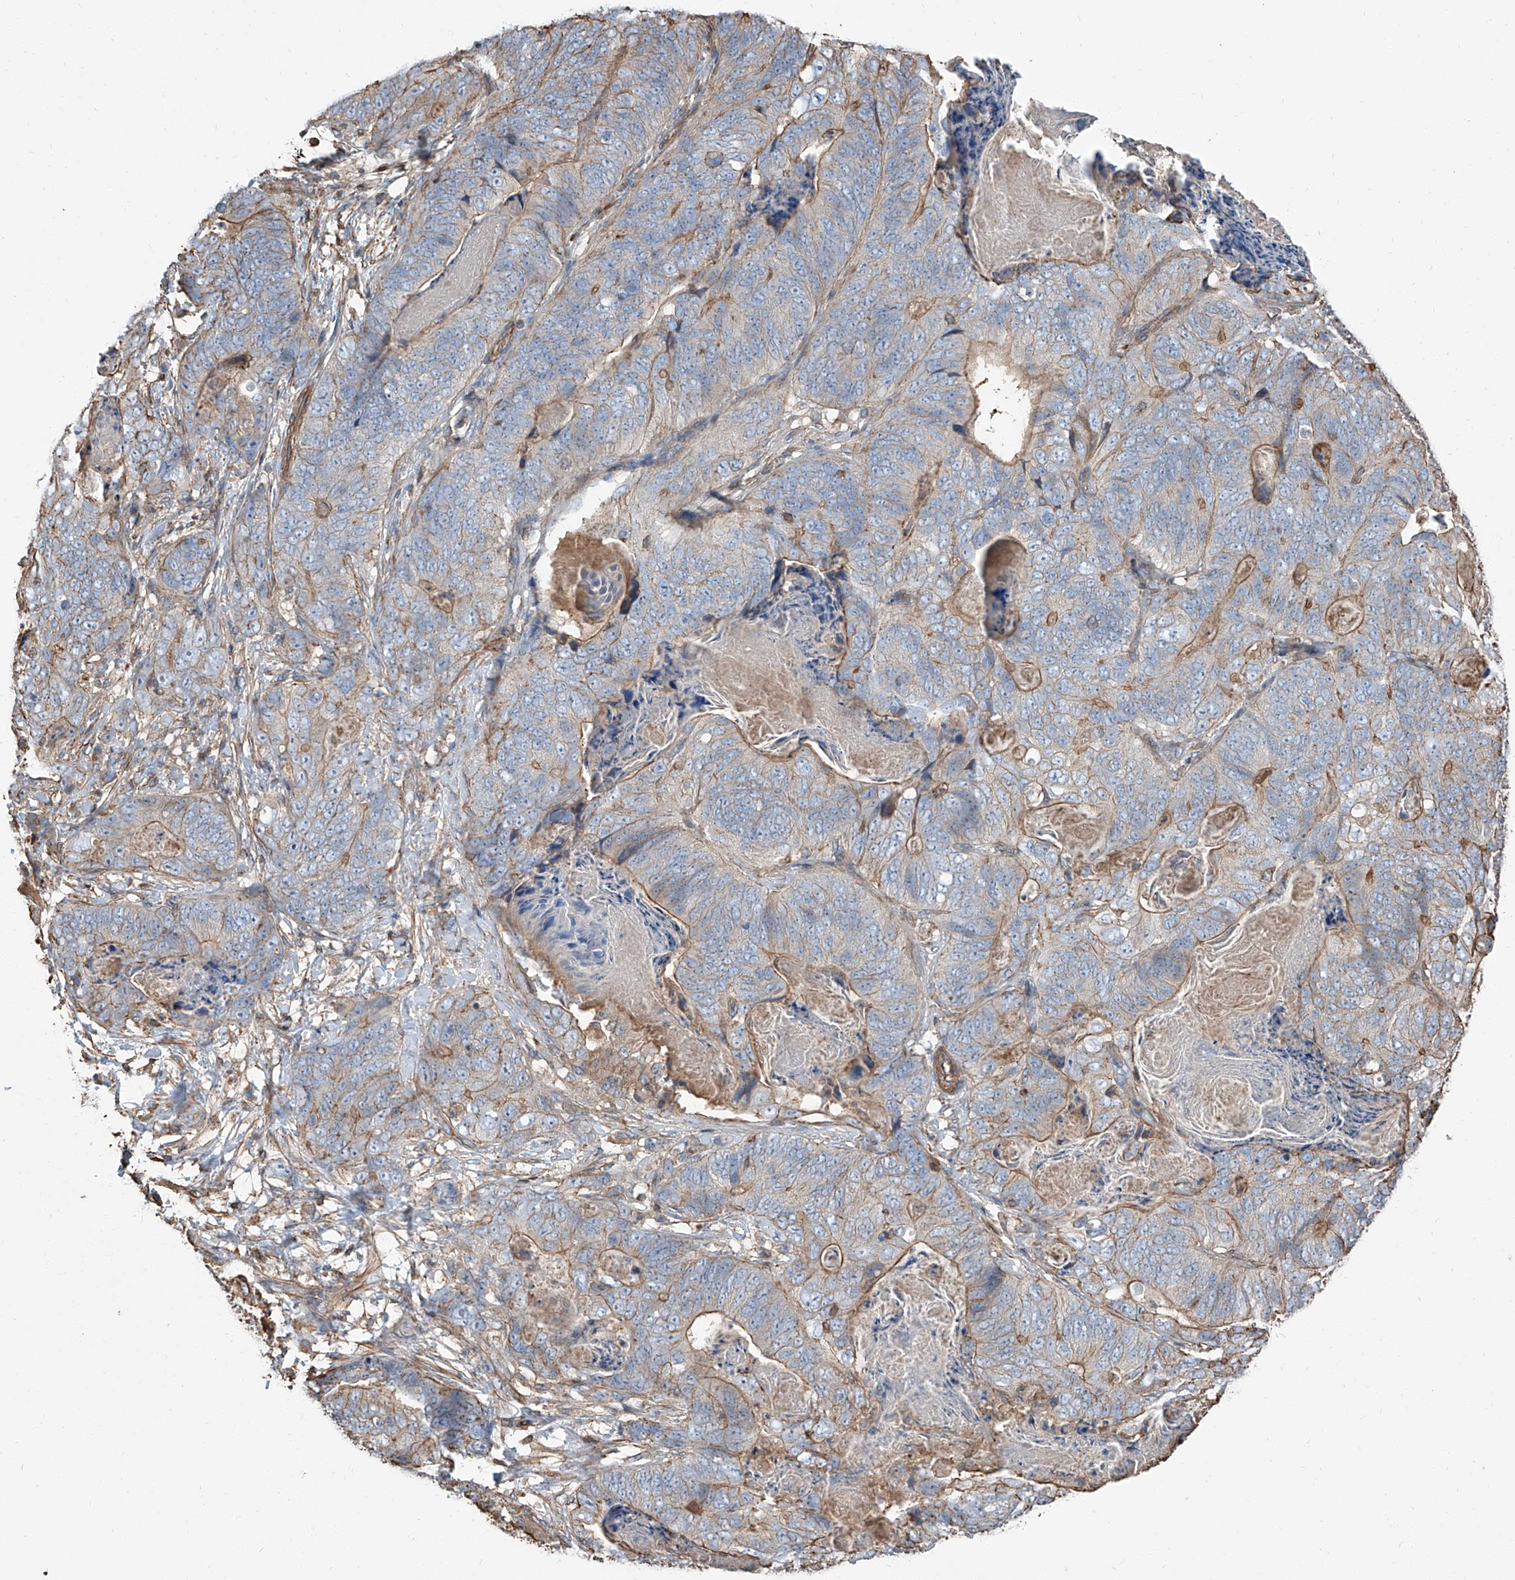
{"staining": {"intensity": "moderate", "quantity": "<25%", "location": "cytoplasmic/membranous"}, "tissue": "stomach cancer", "cell_type": "Tumor cells", "image_type": "cancer", "snomed": [{"axis": "morphology", "description": "Normal tissue, NOS"}, {"axis": "morphology", "description": "Adenocarcinoma, NOS"}, {"axis": "topography", "description": "Stomach"}], "caption": "A high-resolution photomicrograph shows immunohistochemistry staining of stomach cancer, which demonstrates moderate cytoplasmic/membranous positivity in about <25% of tumor cells.", "gene": "PIEZO2", "patient": {"sex": "female", "age": 89}}